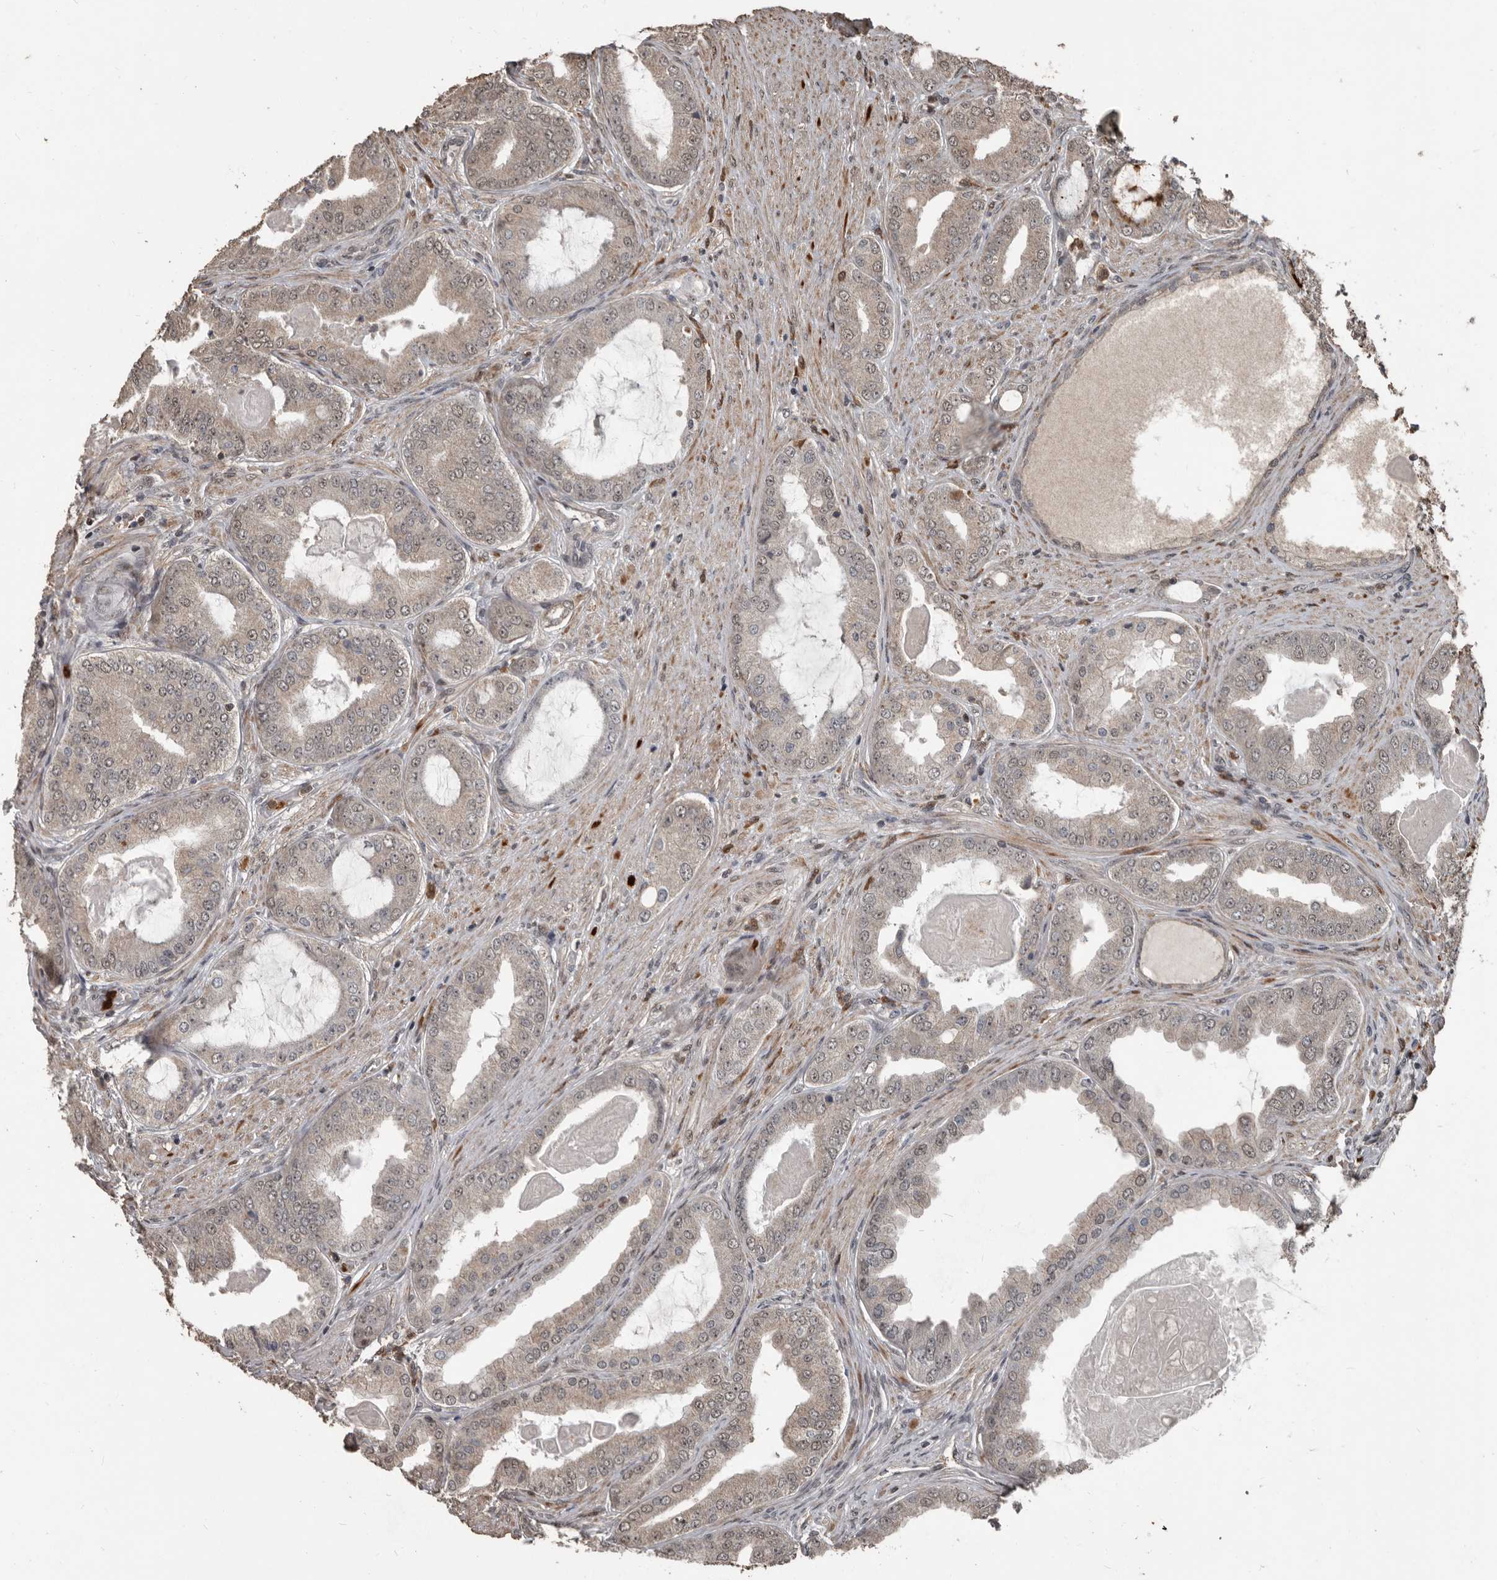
{"staining": {"intensity": "weak", "quantity": ">75%", "location": "cytoplasmic/membranous,nuclear"}, "tissue": "prostate cancer", "cell_type": "Tumor cells", "image_type": "cancer", "snomed": [{"axis": "morphology", "description": "Adenocarcinoma, High grade"}, {"axis": "topography", "description": "Prostate"}], "caption": "Weak cytoplasmic/membranous and nuclear staining for a protein is present in approximately >75% of tumor cells of prostate cancer (adenocarcinoma (high-grade)) using immunohistochemistry (IHC).", "gene": "FSBP", "patient": {"sex": "male", "age": 60}}